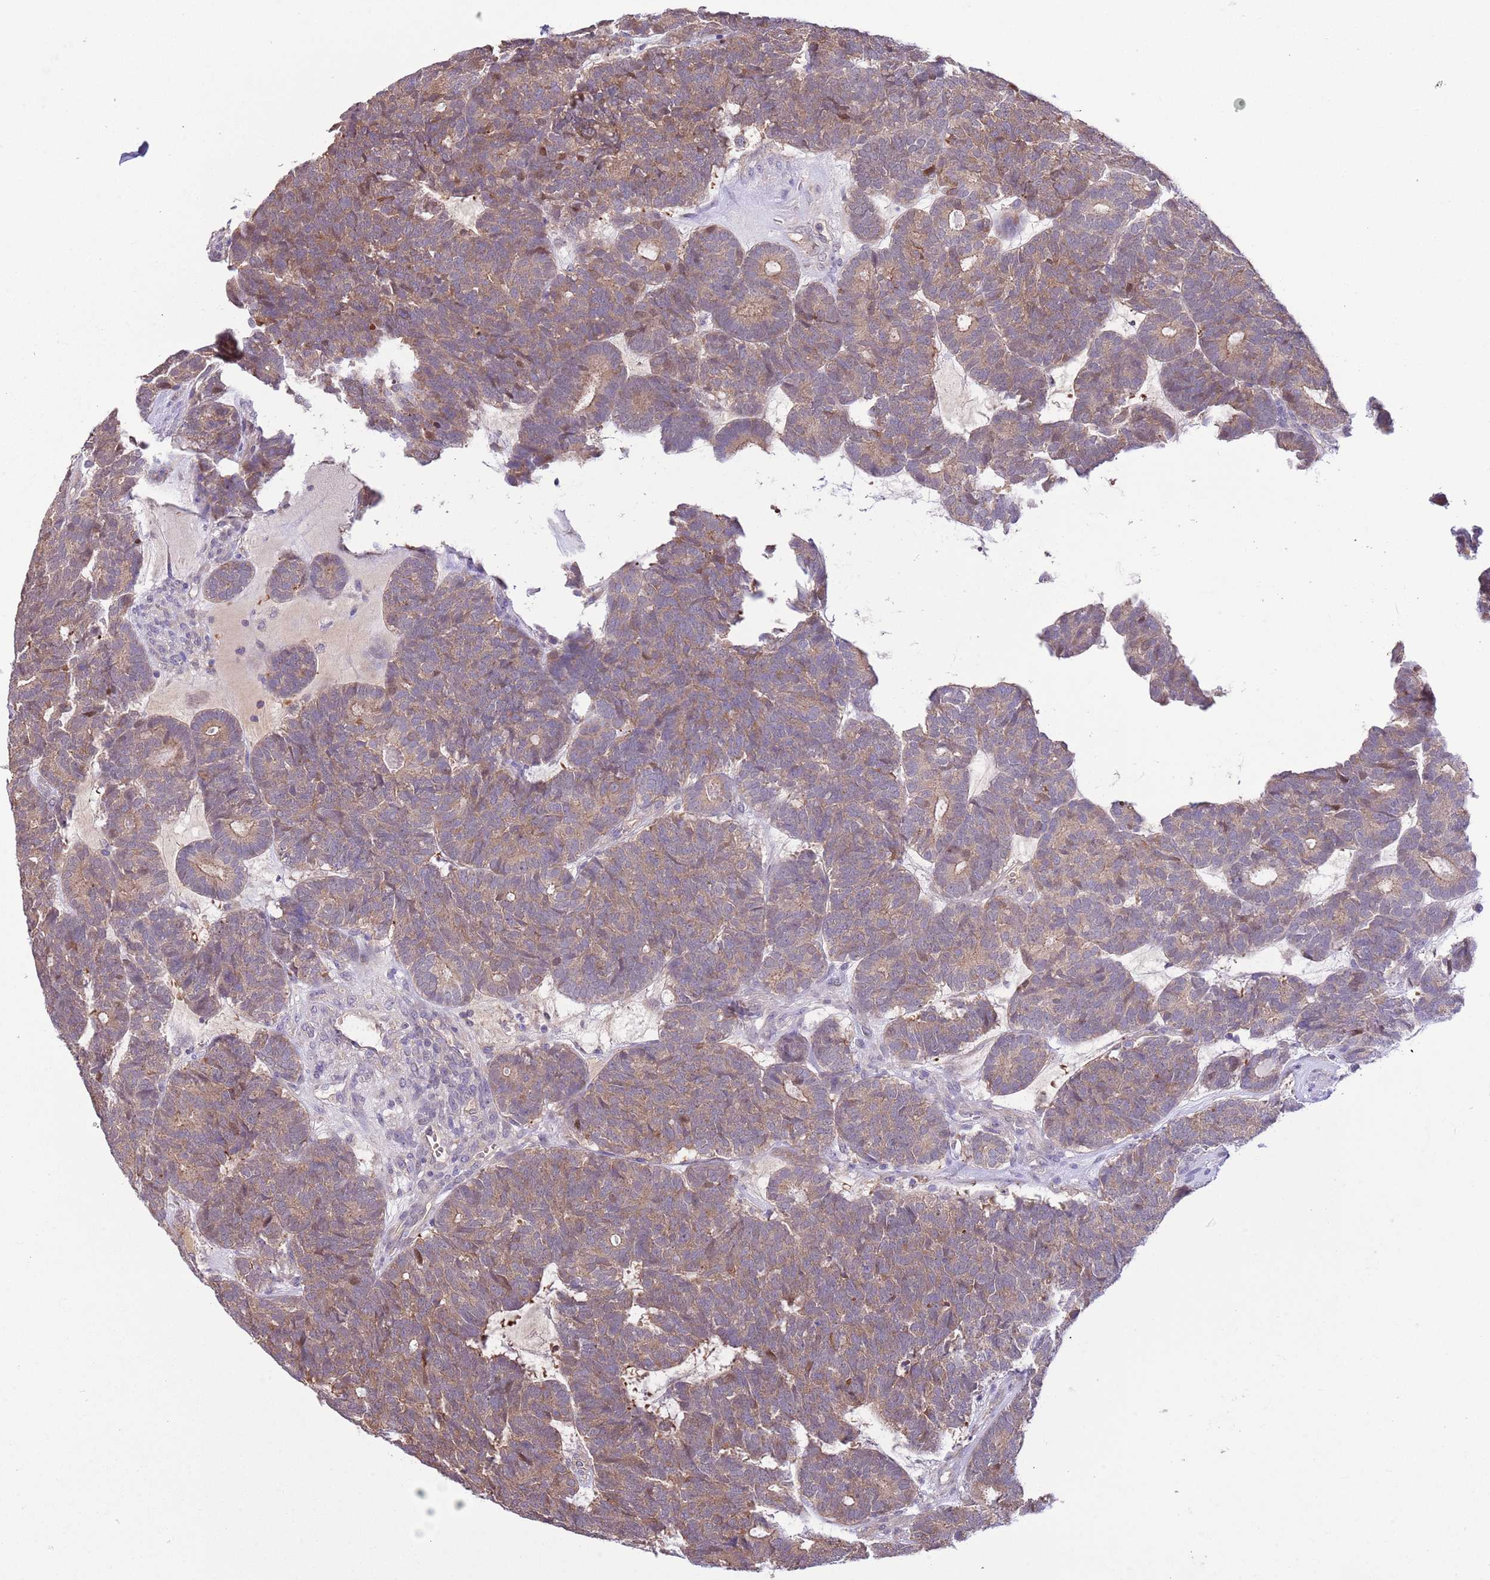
{"staining": {"intensity": "moderate", "quantity": ">75%", "location": "cytoplasmic/membranous"}, "tissue": "head and neck cancer", "cell_type": "Tumor cells", "image_type": "cancer", "snomed": [{"axis": "morphology", "description": "Adenocarcinoma, NOS"}, {"axis": "topography", "description": "Head-Neck"}], "caption": "IHC micrograph of head and neck cancer (adenocarcinoma) stained for a protein (brown), which shows medium levels of moderate cytoplasmic/membranous positivity in about >75% of tumor cells.", "gene": "PRR32", "patient": {"sex": "female", "age": 81}}